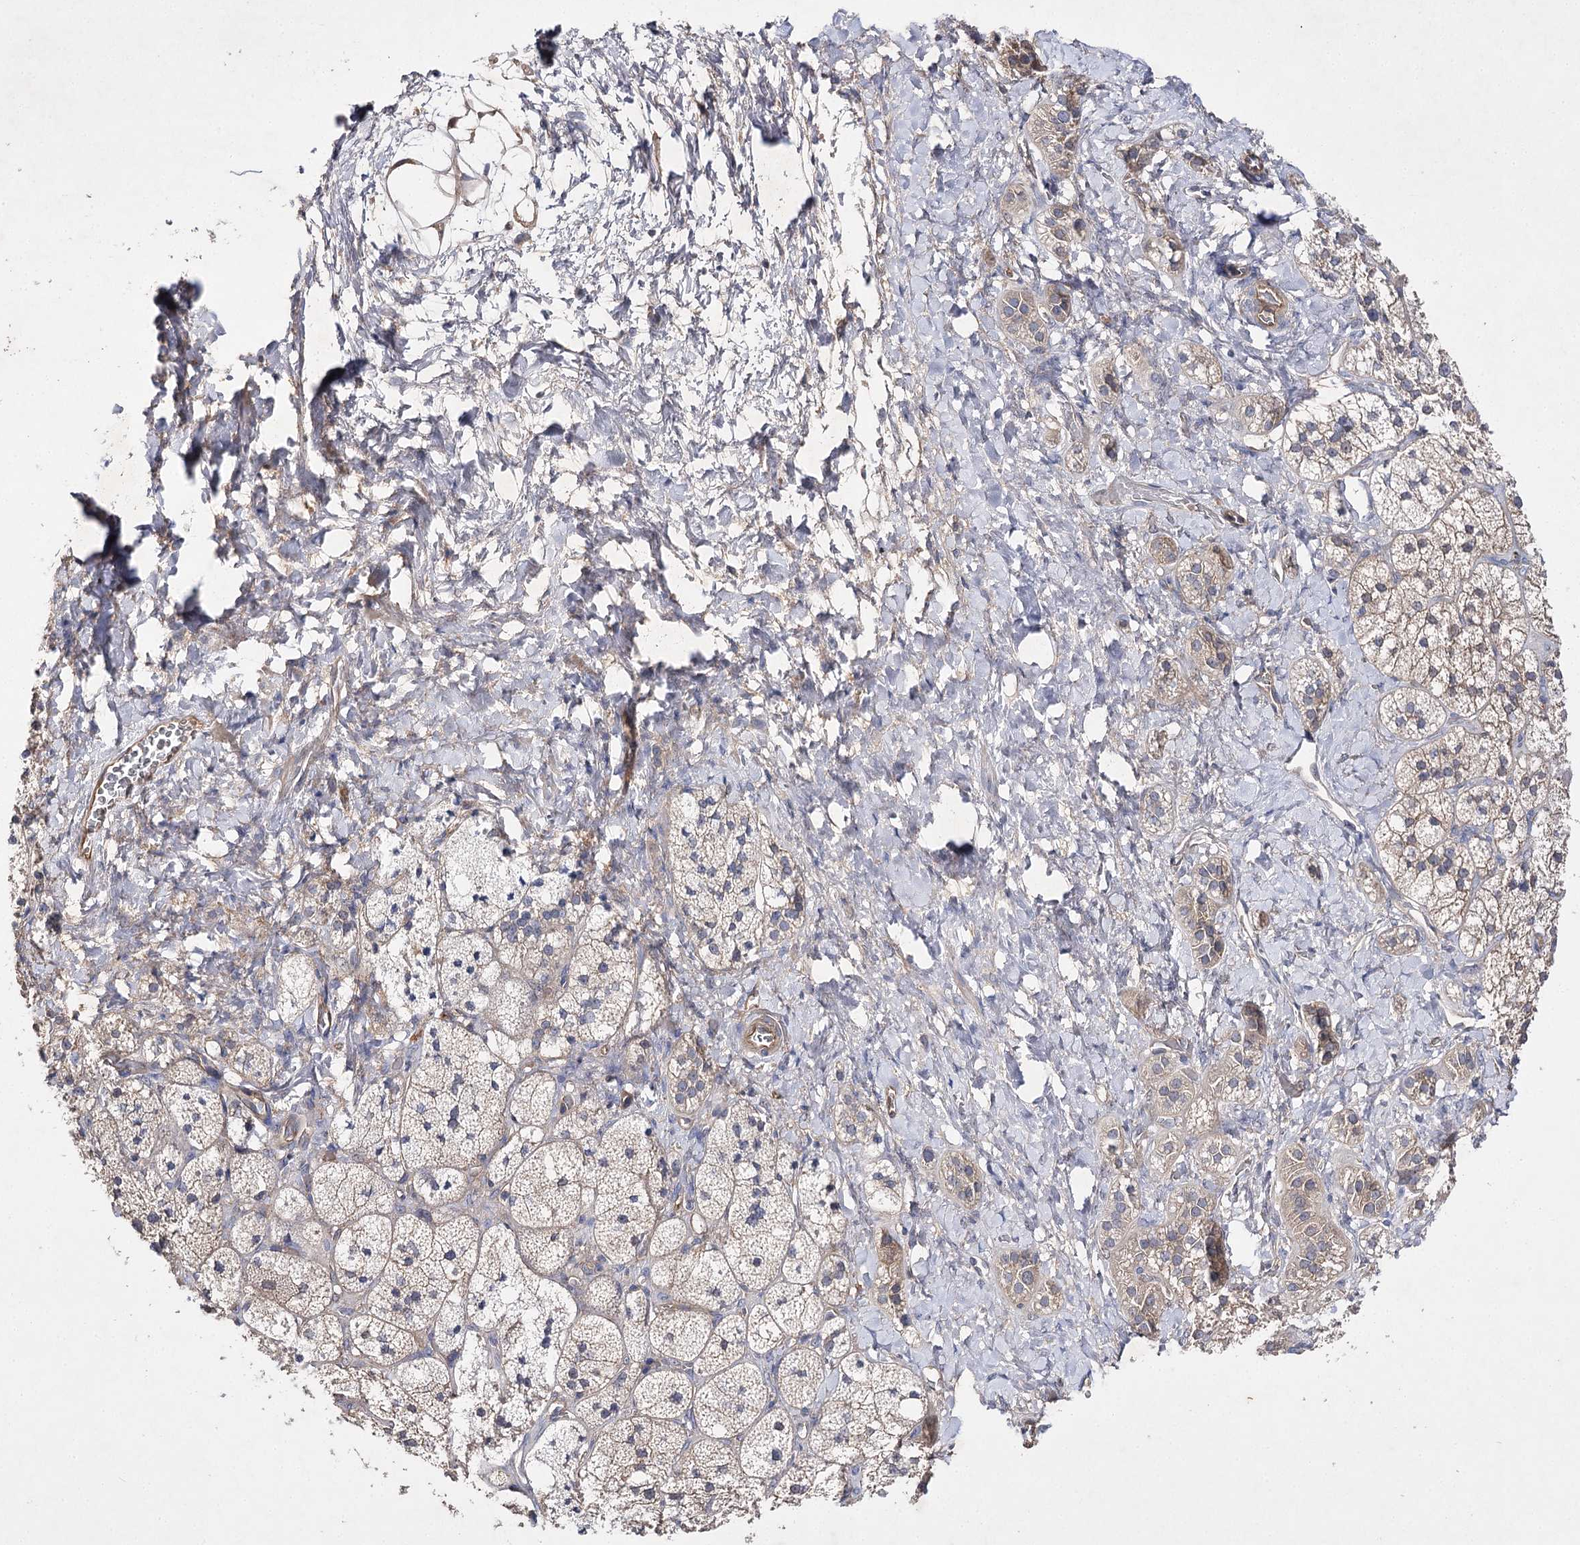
{"staining": {"intensity": "negative", "quantity": "none", "location": "none"}, "tissue": "adrenal gland", "cell_type": "Glandular cells", "image_type": "normal", "snomed": [{"axis": "morphology", "description": "Normal tissue, NOS"}, {"axis": "topography", "description": "Adrenal gland"}], "caption": "DAB (3,3'-diaminobenzidine) immunohistochemical staining of benign human adrenal gland shows no significant staining in glandular cells. (Immunohistochemistry (ihc), brightfield microscopy, high magnification).", "gene": "BCR", "patient": {"sex": "male", "age": 61}}